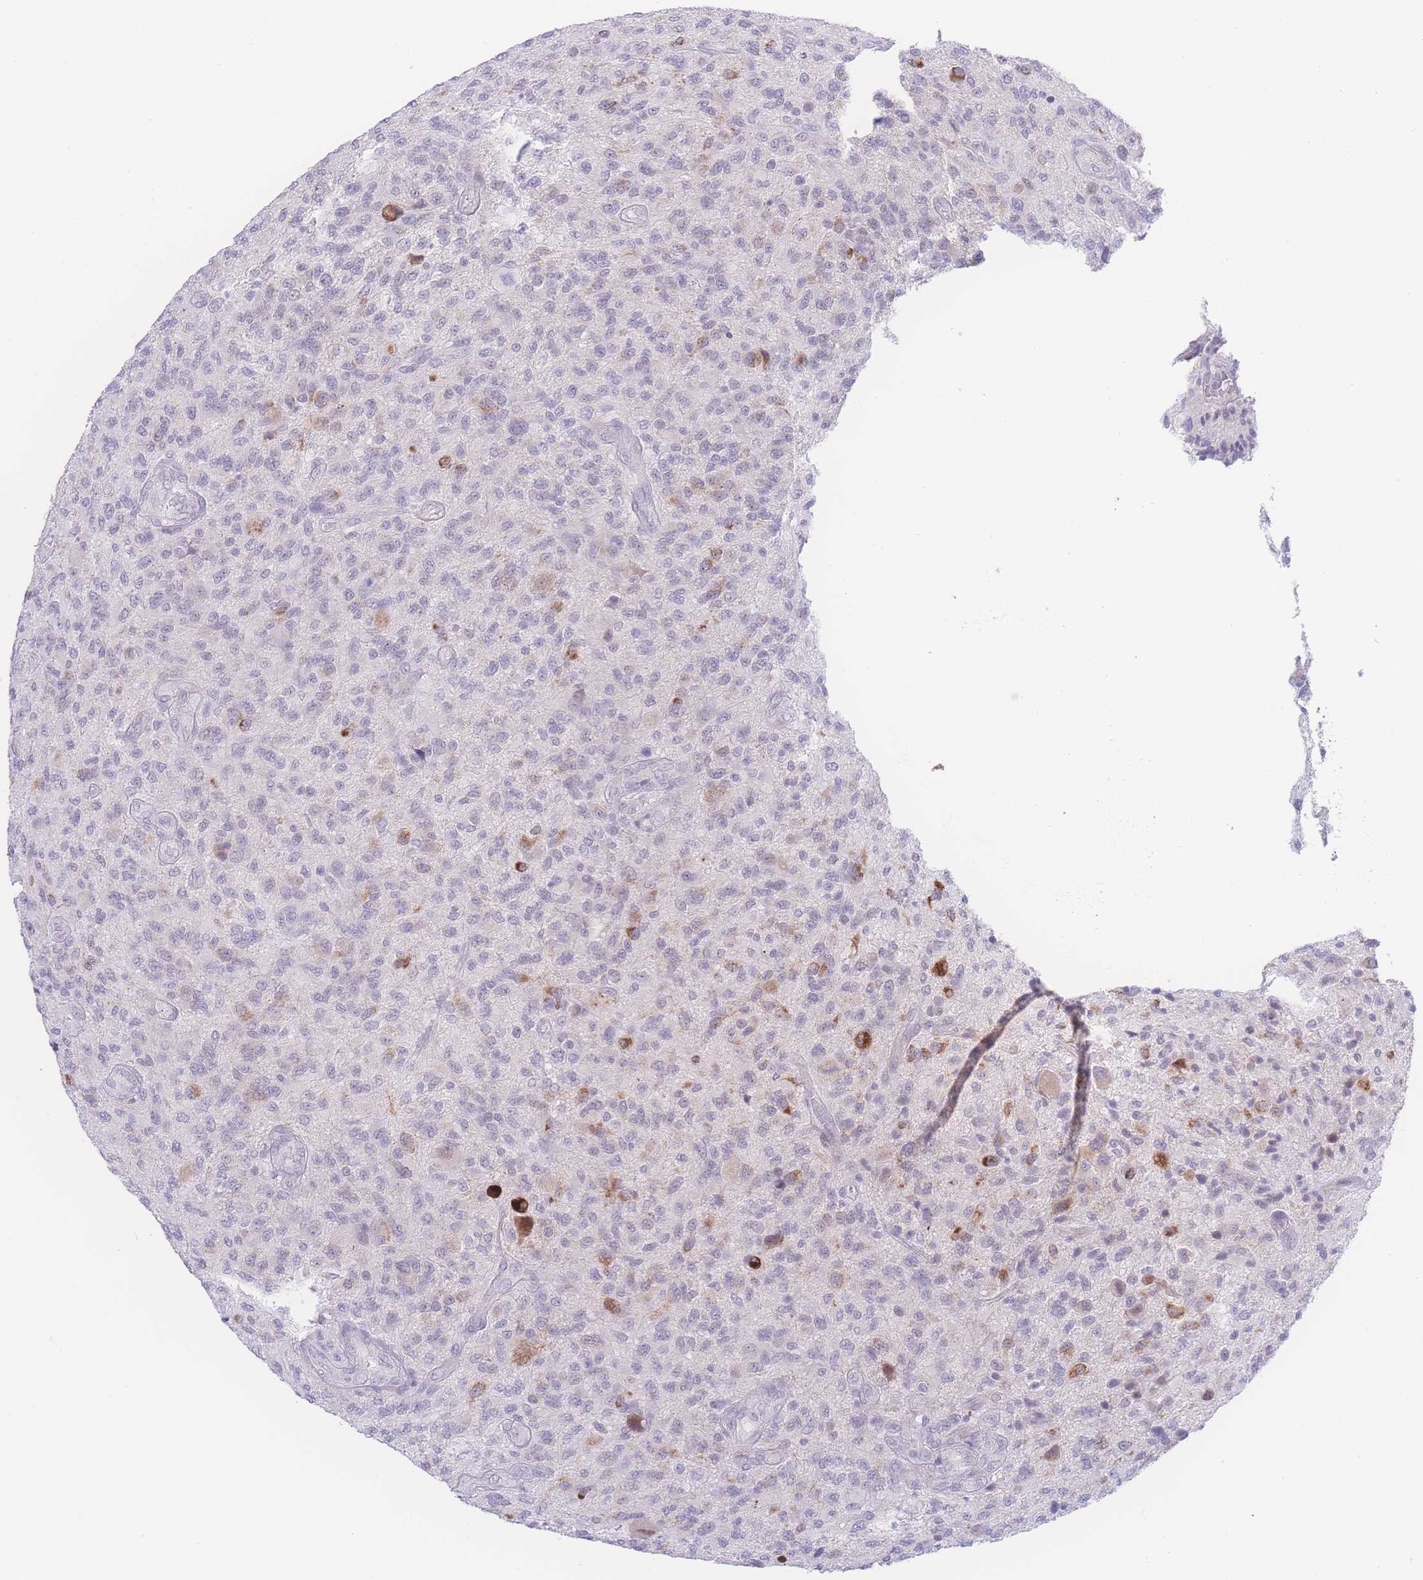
{"staining": {"intensity": "moderate", "quantity": "<25%", "location": "cytoplasmic/membranous"}, "tissue": "glioma", "cell_type": "Tumor cells", "image_type": "cancer", "snomed": [{"axis": "morphology", "description": "Glioma, malignant, High grade"}, {"axis": "topography", "description": "Brain"}], "caption": "Moderate cytoplasmic/membranous protein expression is appreciated in approximately <25% of tumor cells in malignant high-grade glioma.", "gene": "PRSS22", "patient": {"sex": "male", "age": 47}}